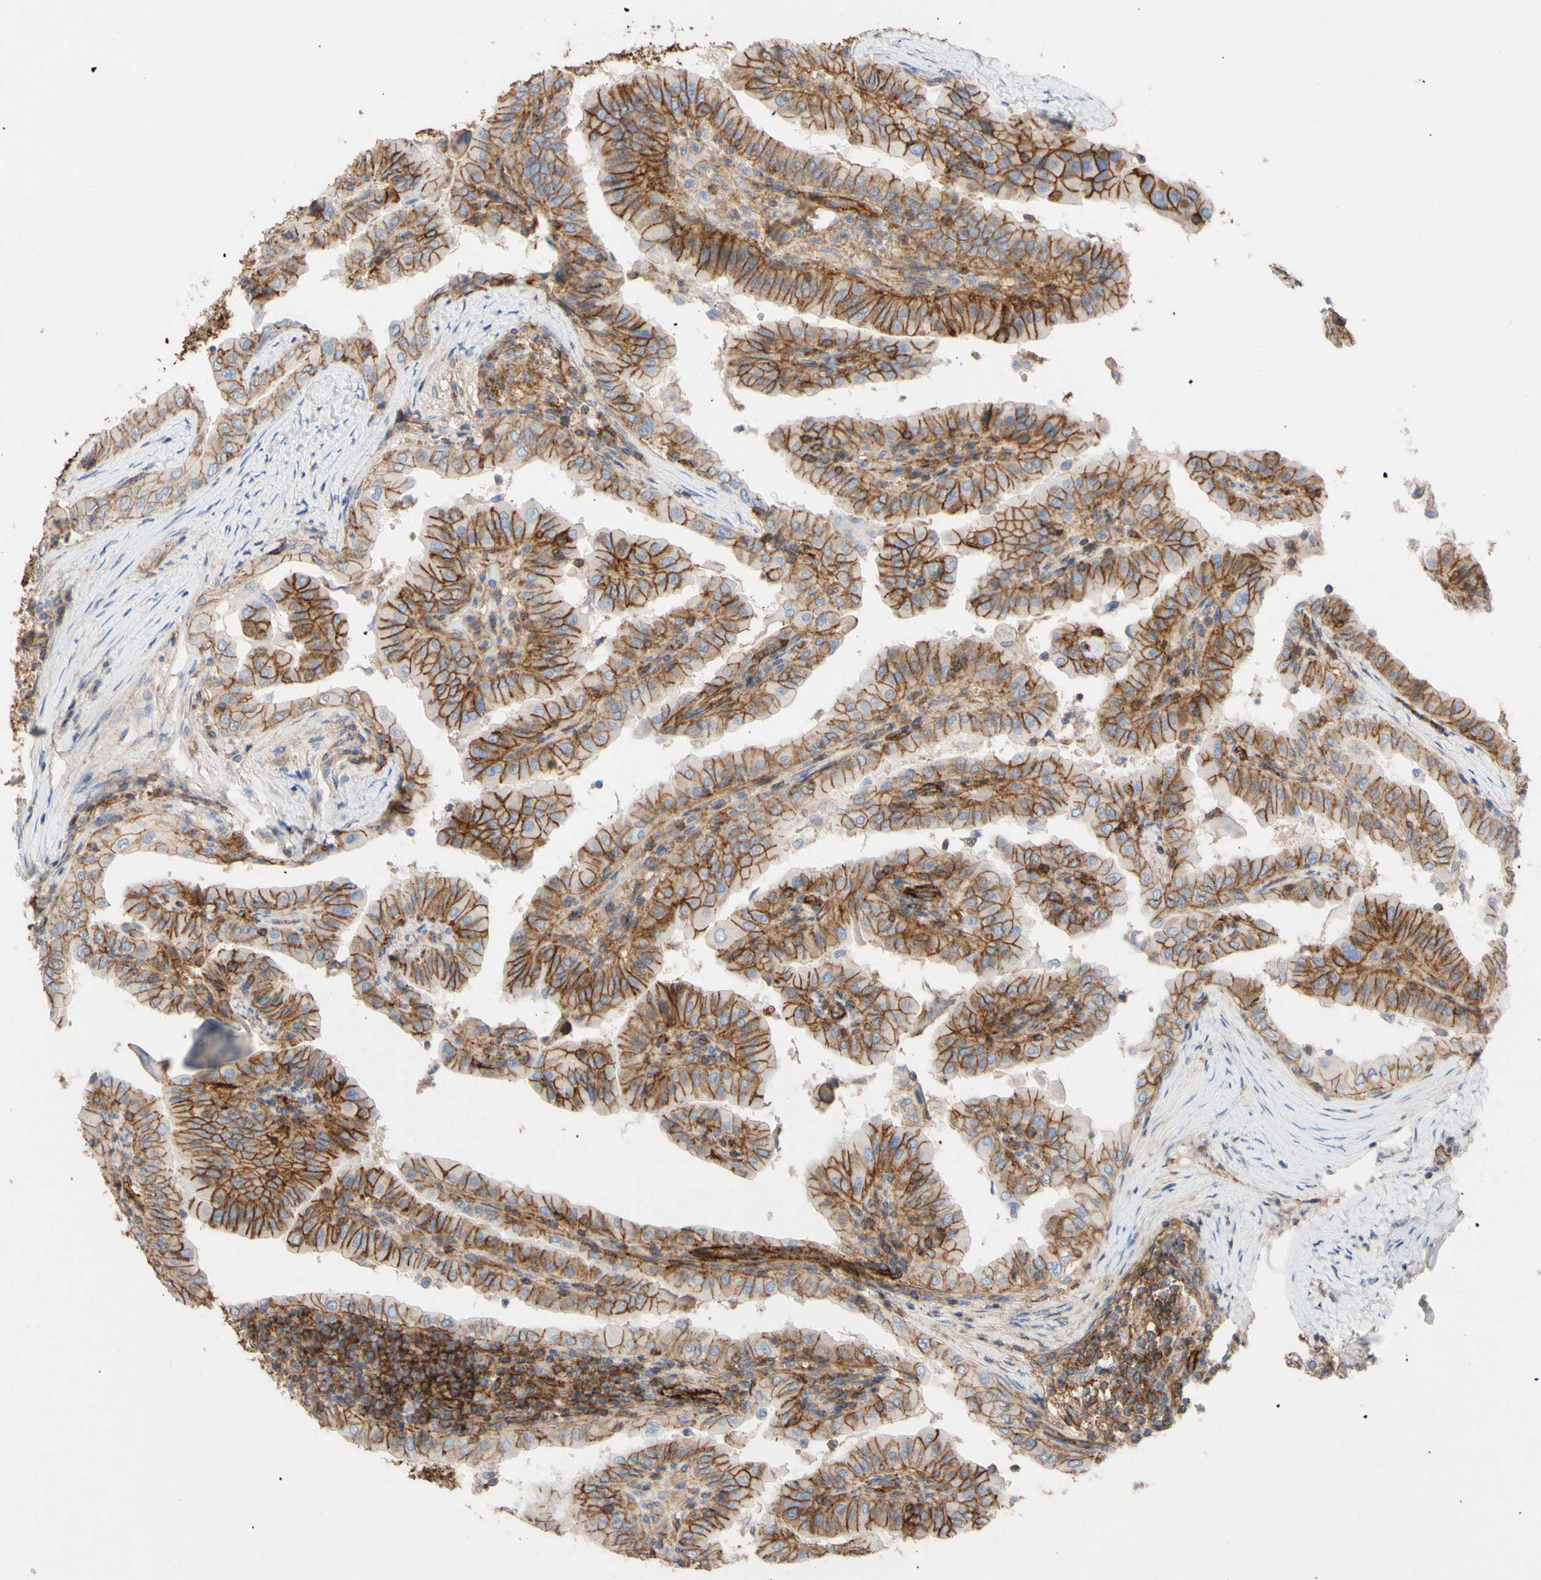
{"staining": {"intensity": "strong", "quantity": ">75%", "location": "cytoplasmic/membranous"}, "tissue": "thyroid cancer", "cell_type": "Tumor cells", "image_type": "cancer", "snomed": [{"axis": "morphology", "description": "Papillary adenocarcinoma, NOS"}, {"axis": "topography", "description": "Thyroid gland"}], "caption": "Thyroid cancer stained with DAB (3,3'-diaminobenzidine) IHC shows high levels of strong cytoplasmic/membranous expression in approximately >75% of tumor cells. (Brightfield microscopy of DAB IHC at high magnification).", "gene": "ATP2A3", "patient": {"sex": "male", "age": 33}}